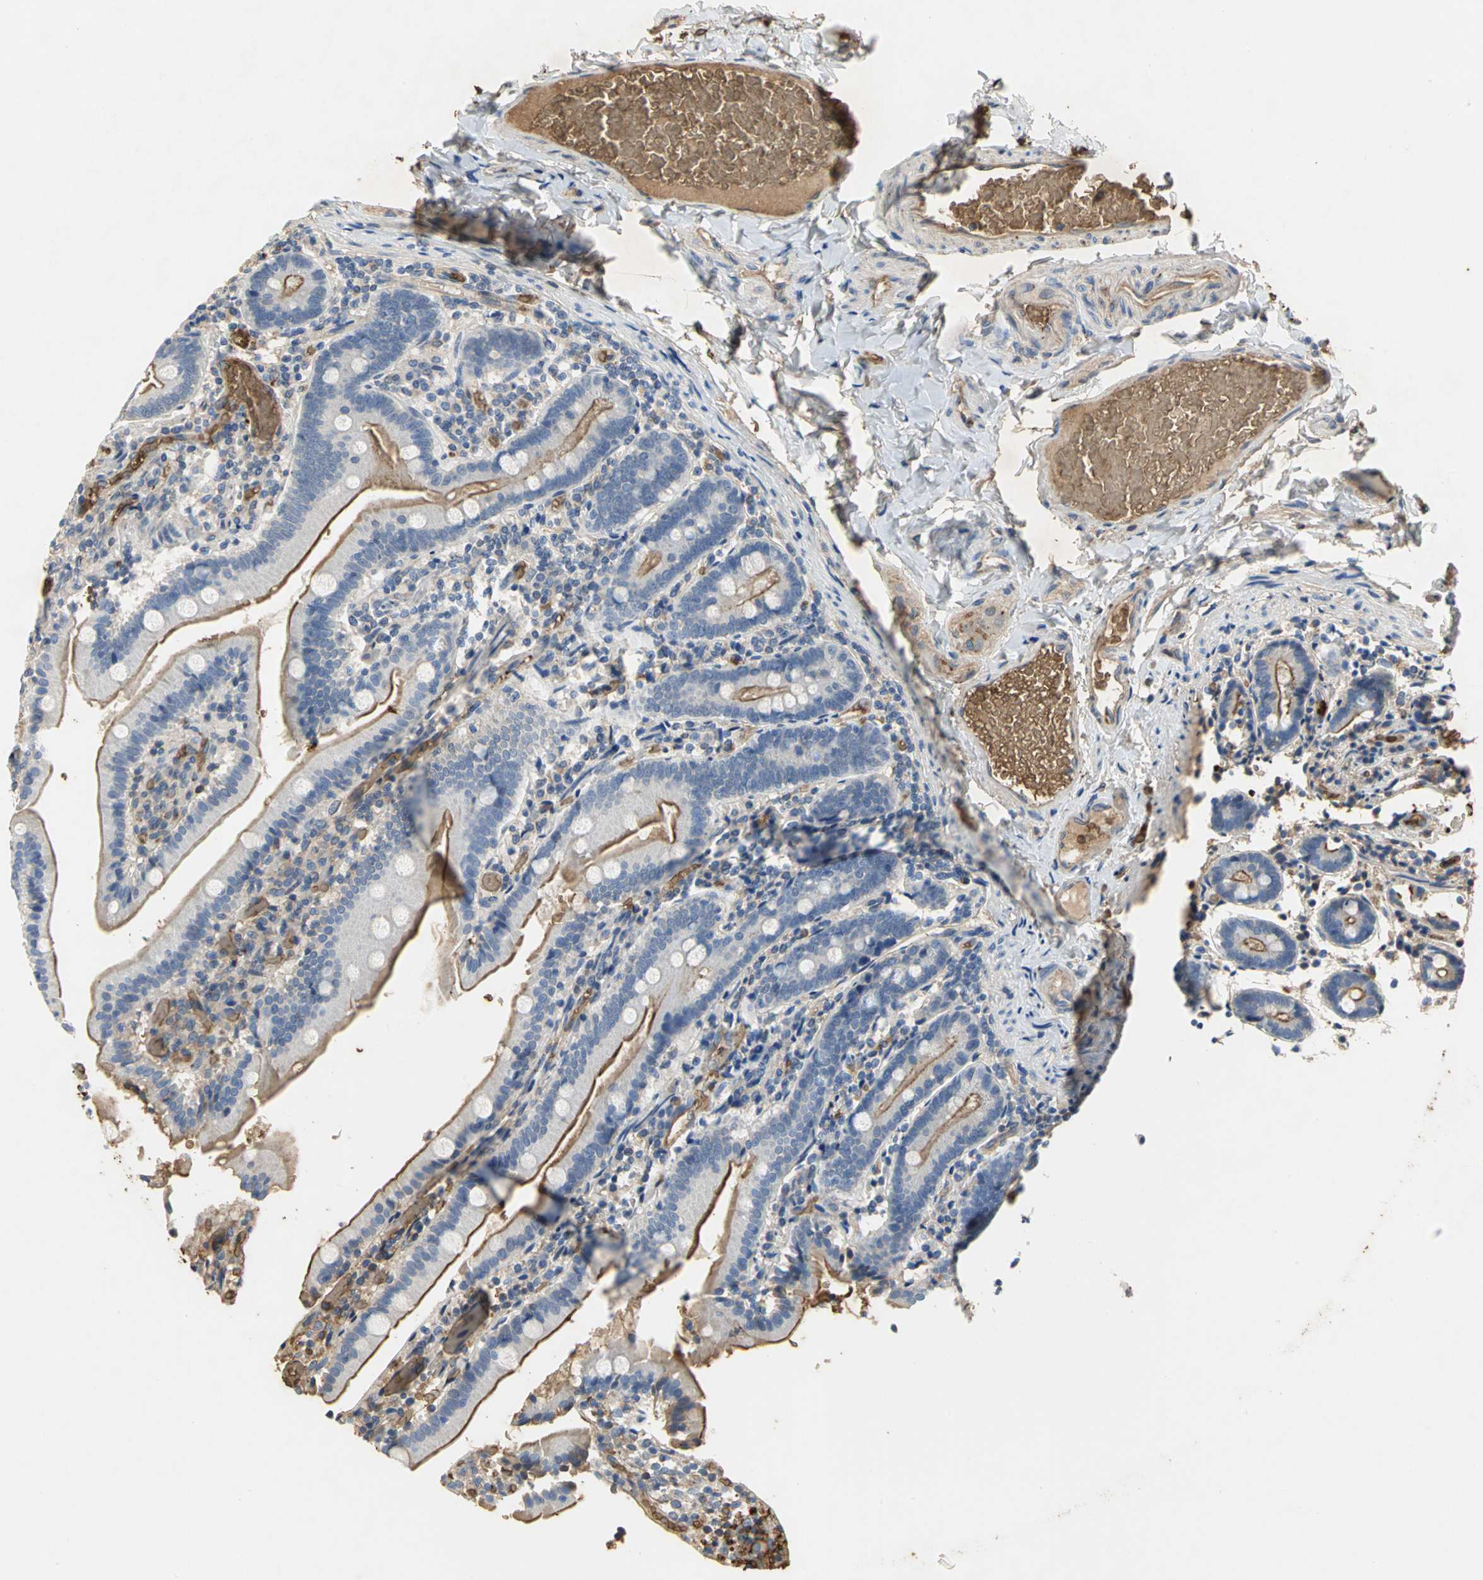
{"staining": {"intensity": "moderate", "quantity": ">75%", "location": "cytoplasmic/membranous"}, "tissue": "duodenum", "cell_type": "Glandular cells", "image_type": "normal", "snomed": [{"axis": "morphology", "description": "Normal tissue, NOS"}, {"axis": "topography", "description": "Duodenum"}], "caption": "Glandular cells exhibit medium levels of moderate cytoplasmic/membranous expression in about >75% of cells in unremarkable human duodenum. Immunohistochemistry stains the protein of interest in brown and the nuclei are stained blue.", "gene": "TREM1", "patient": {"sex": "female", "age": 53}}